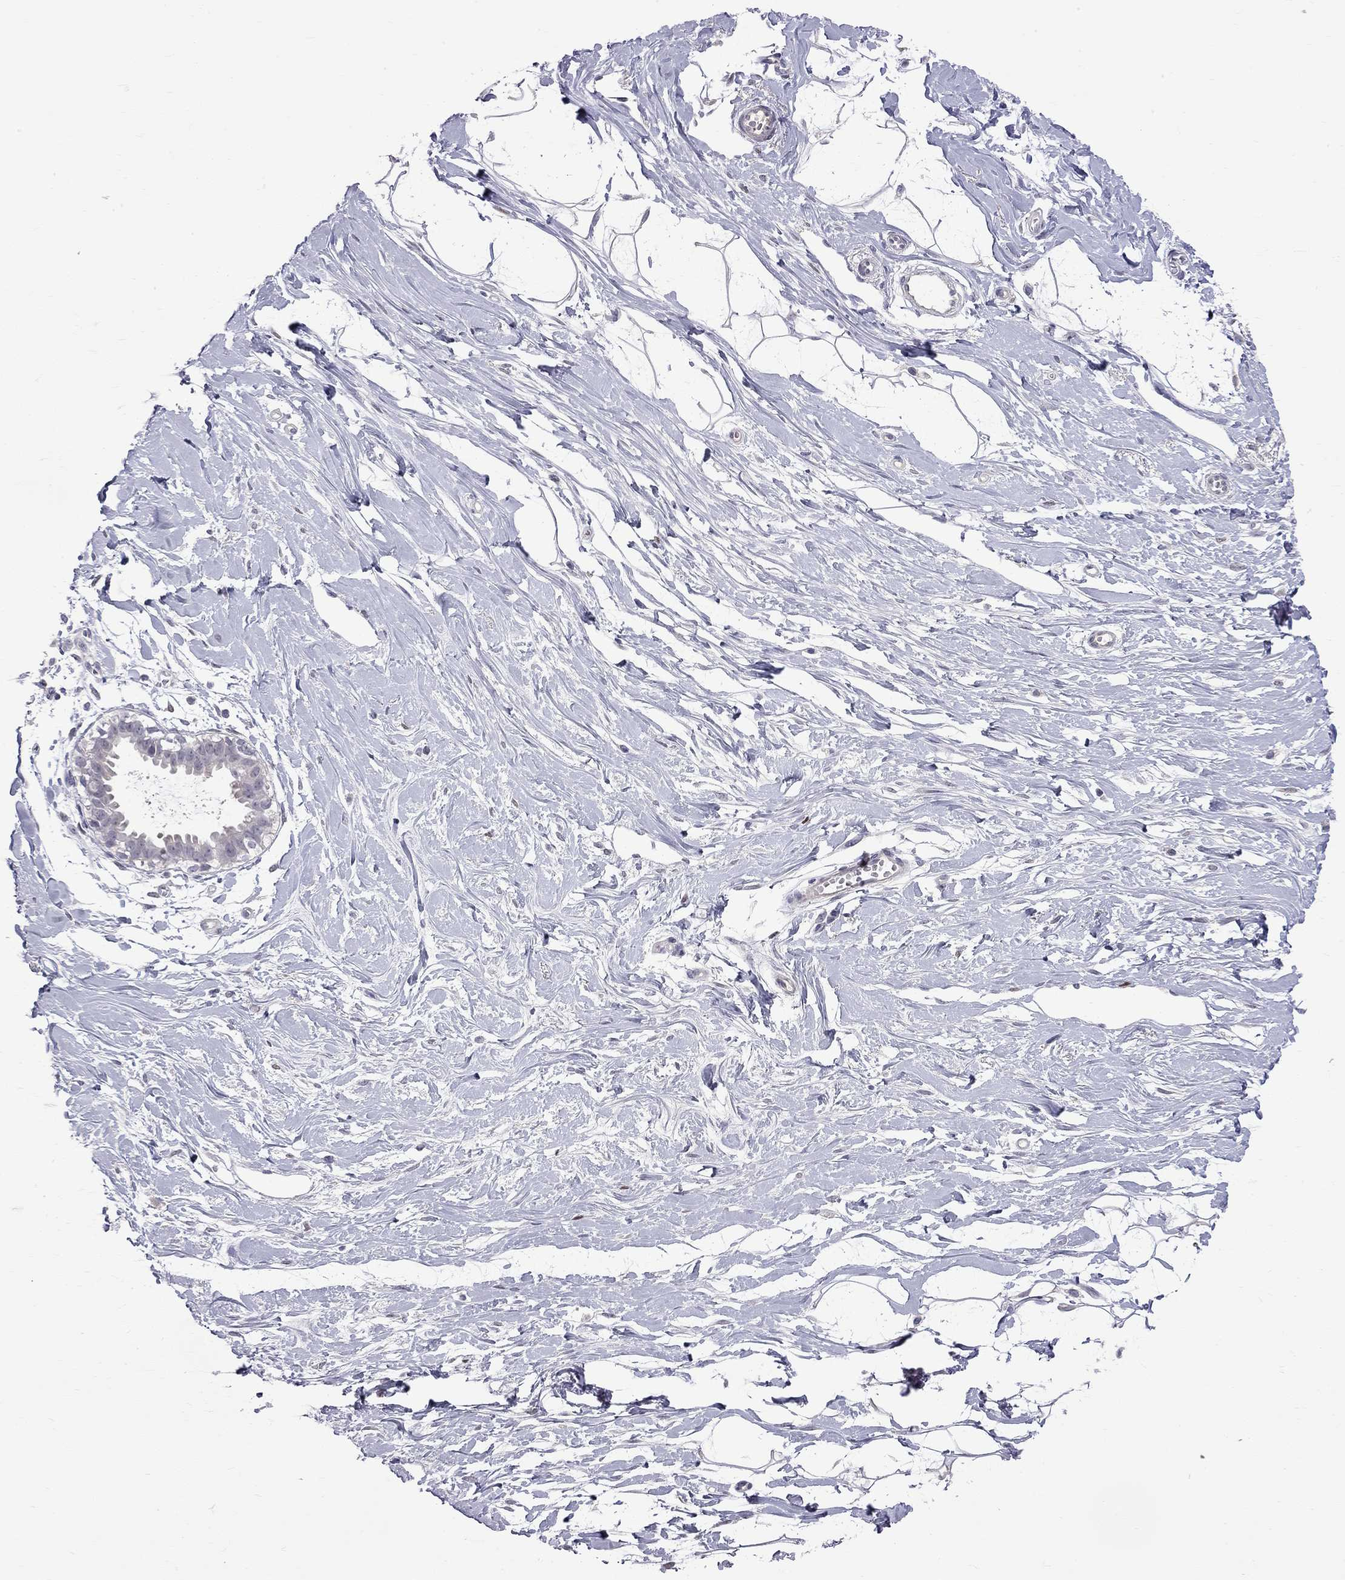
{"staining": {"intensity": "negative", "quantity": "none", "location": "none"}, "tissue": "breast", "cell_type": "Adipocytes", "image_type": "normal", "snomed": [{"axis": "morphology", "description": "Normal tissue, NOS"}, {"axis": "topography", "description": "Breast"}], "caption": "Human breast stained for a protein using IHC demonstrates no positivity in adipocytes.", "gene": "RTL9", "patient": {"sex": "female", "age": 49}}